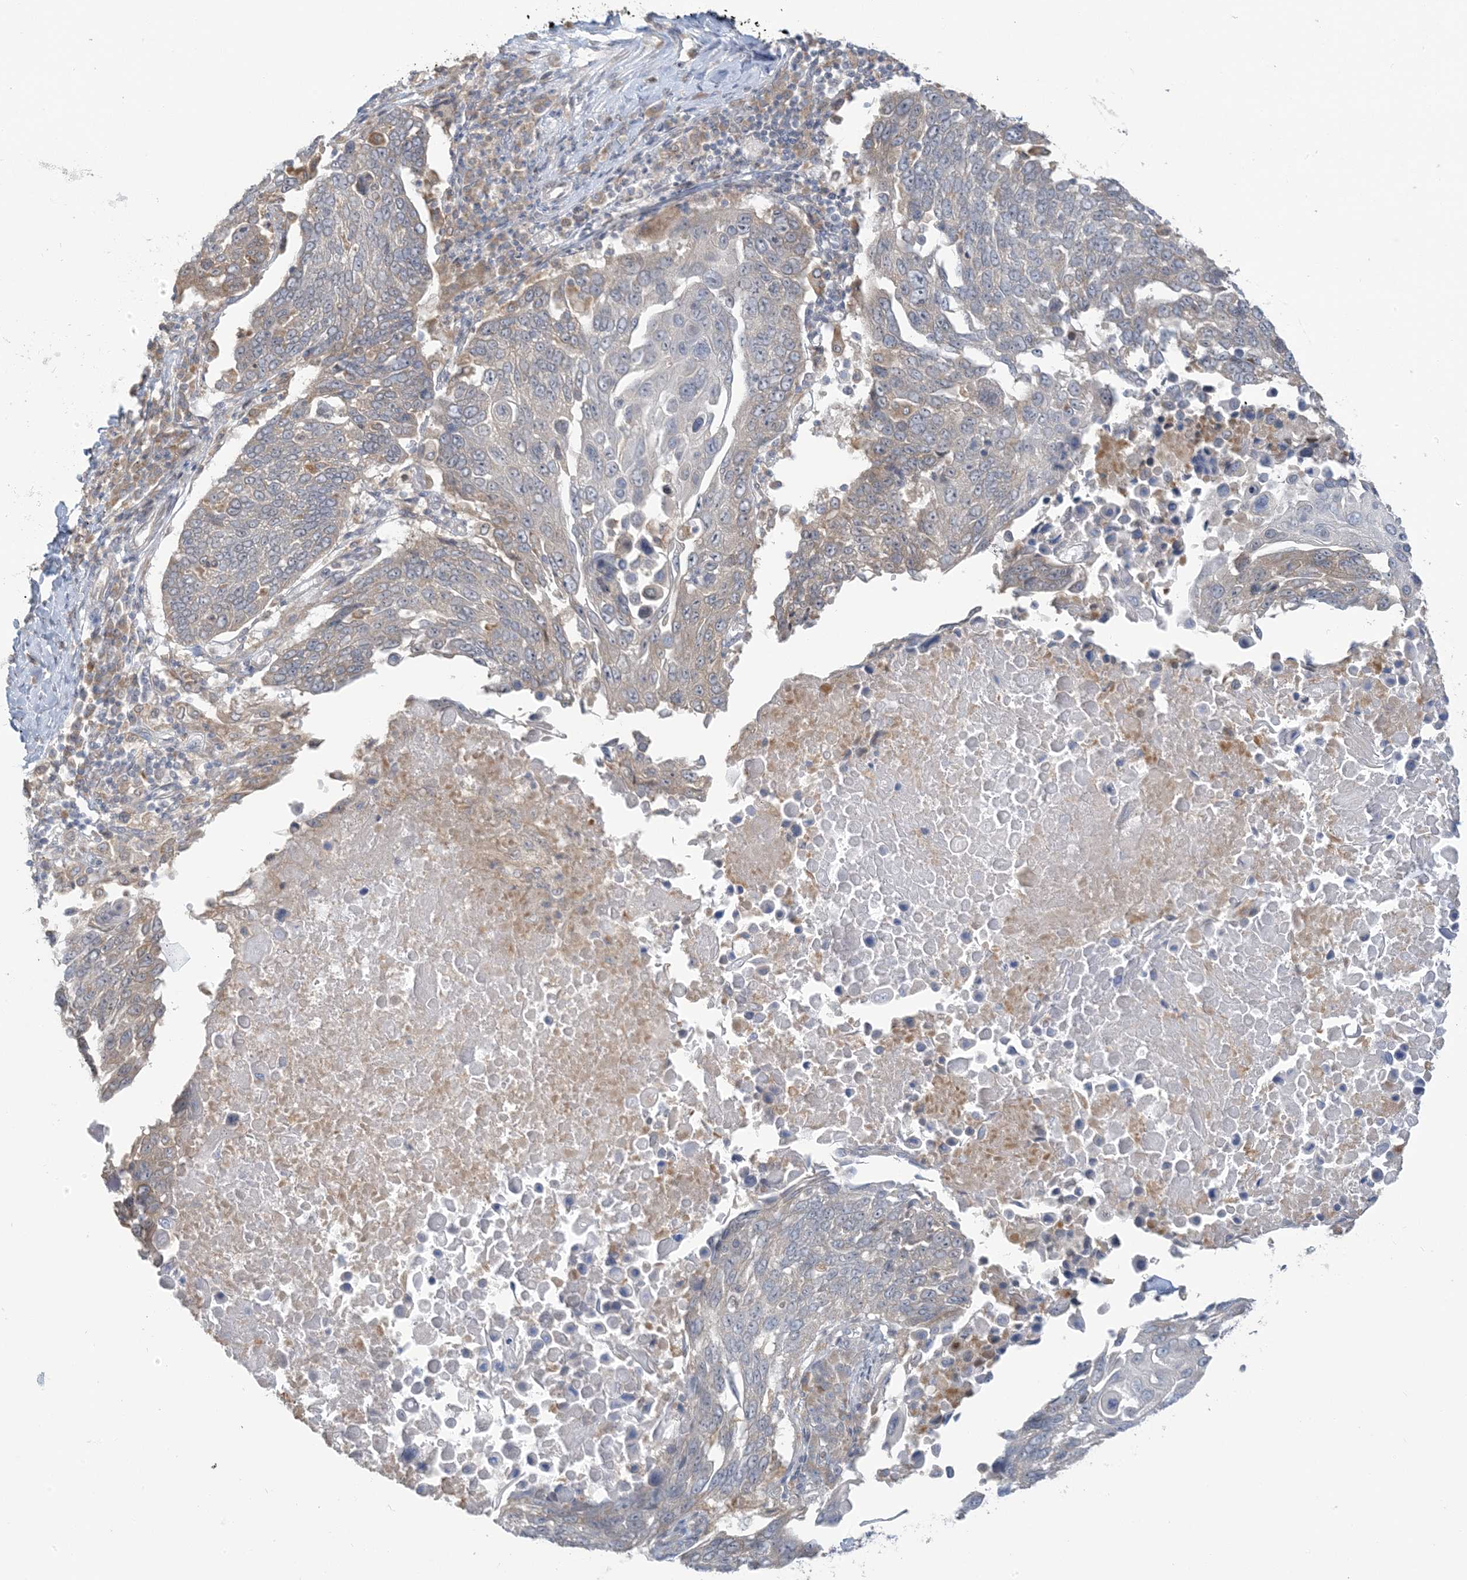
{"staining": {"intensity": "weak", "quantity": "<25%", "location": "cytoplasmic/membranous"}, "tissue": "lung cancer", "cell_type": "Tumor cells", "image_type": "cancer", "snomed": [{"axis": "morphology", "description": "Squamous cell carcinoma, NOS"}, {"axis": "topography", "description": "Lung"}], "caption": "Image shows no protein staining in tumor cells of lung squamous cell carcinoma tissue.", "gene": "EEFSEC", "patient": {"sex": "male", "age": 66}}